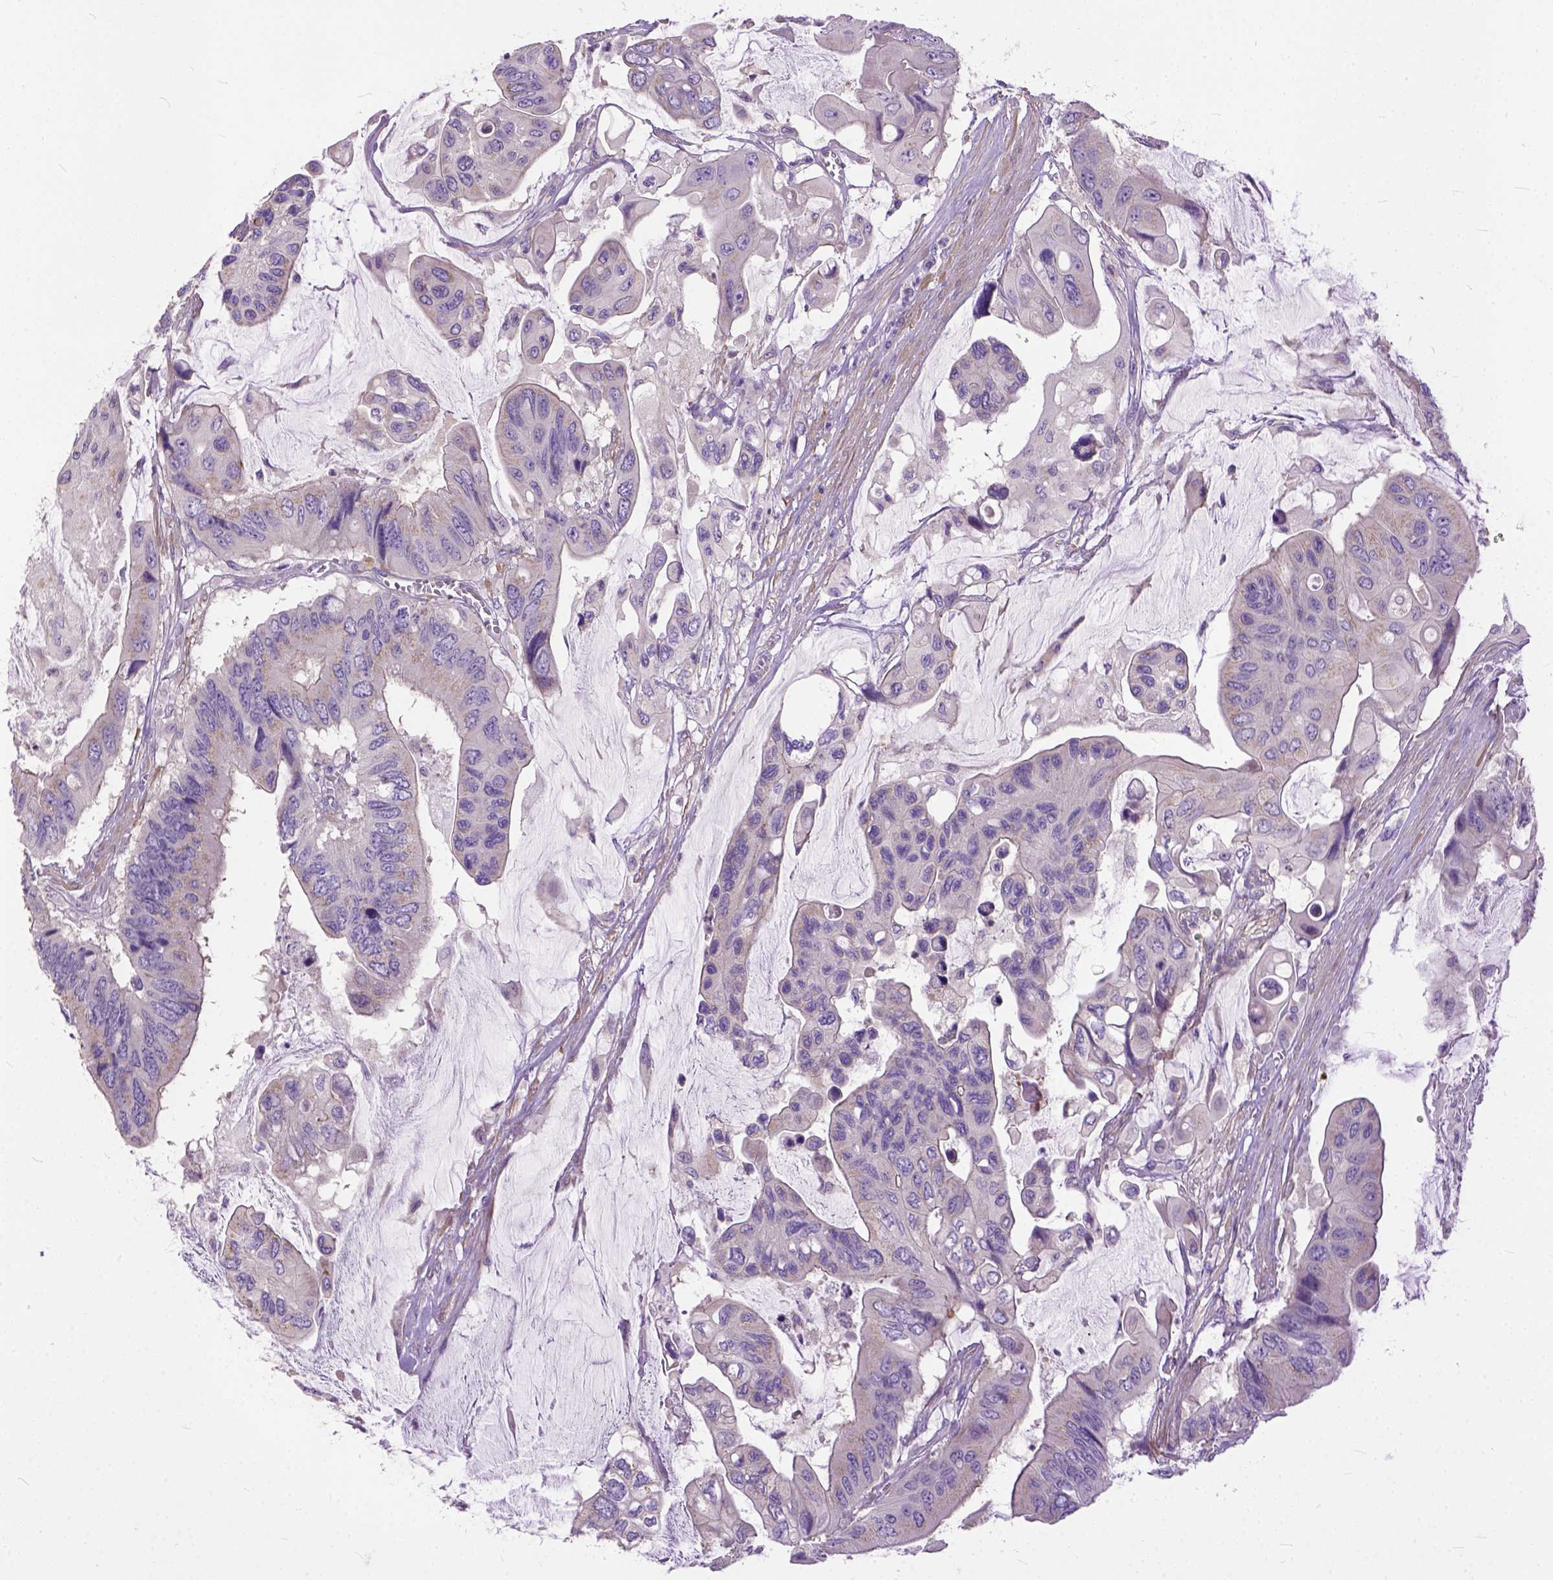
{"staining": {"intensity": "negative", "quantity": "none", "location": "none"}, "tissue": "colorectal cancer", "cell_type": "Tumor cells", "image_type": "cancer", "snomed": [{"axis": "morphology", "description": "Adenocarcinoma, NOS"}, {"axis": "topography", "description": "Rectum"}], "caption": "A high-resolution photomicrograph shows IHC staining of colorectal adenocarcinoma, which shows no significant positivity in tumor cells. The staining was performed using DAB to visualize the protein expression in brown, while the nuclei were stained in blue with hematoxylin (Magnification: 20x).", "gene": "BANF2", "patient": {"sex": "male", "age": 63}}